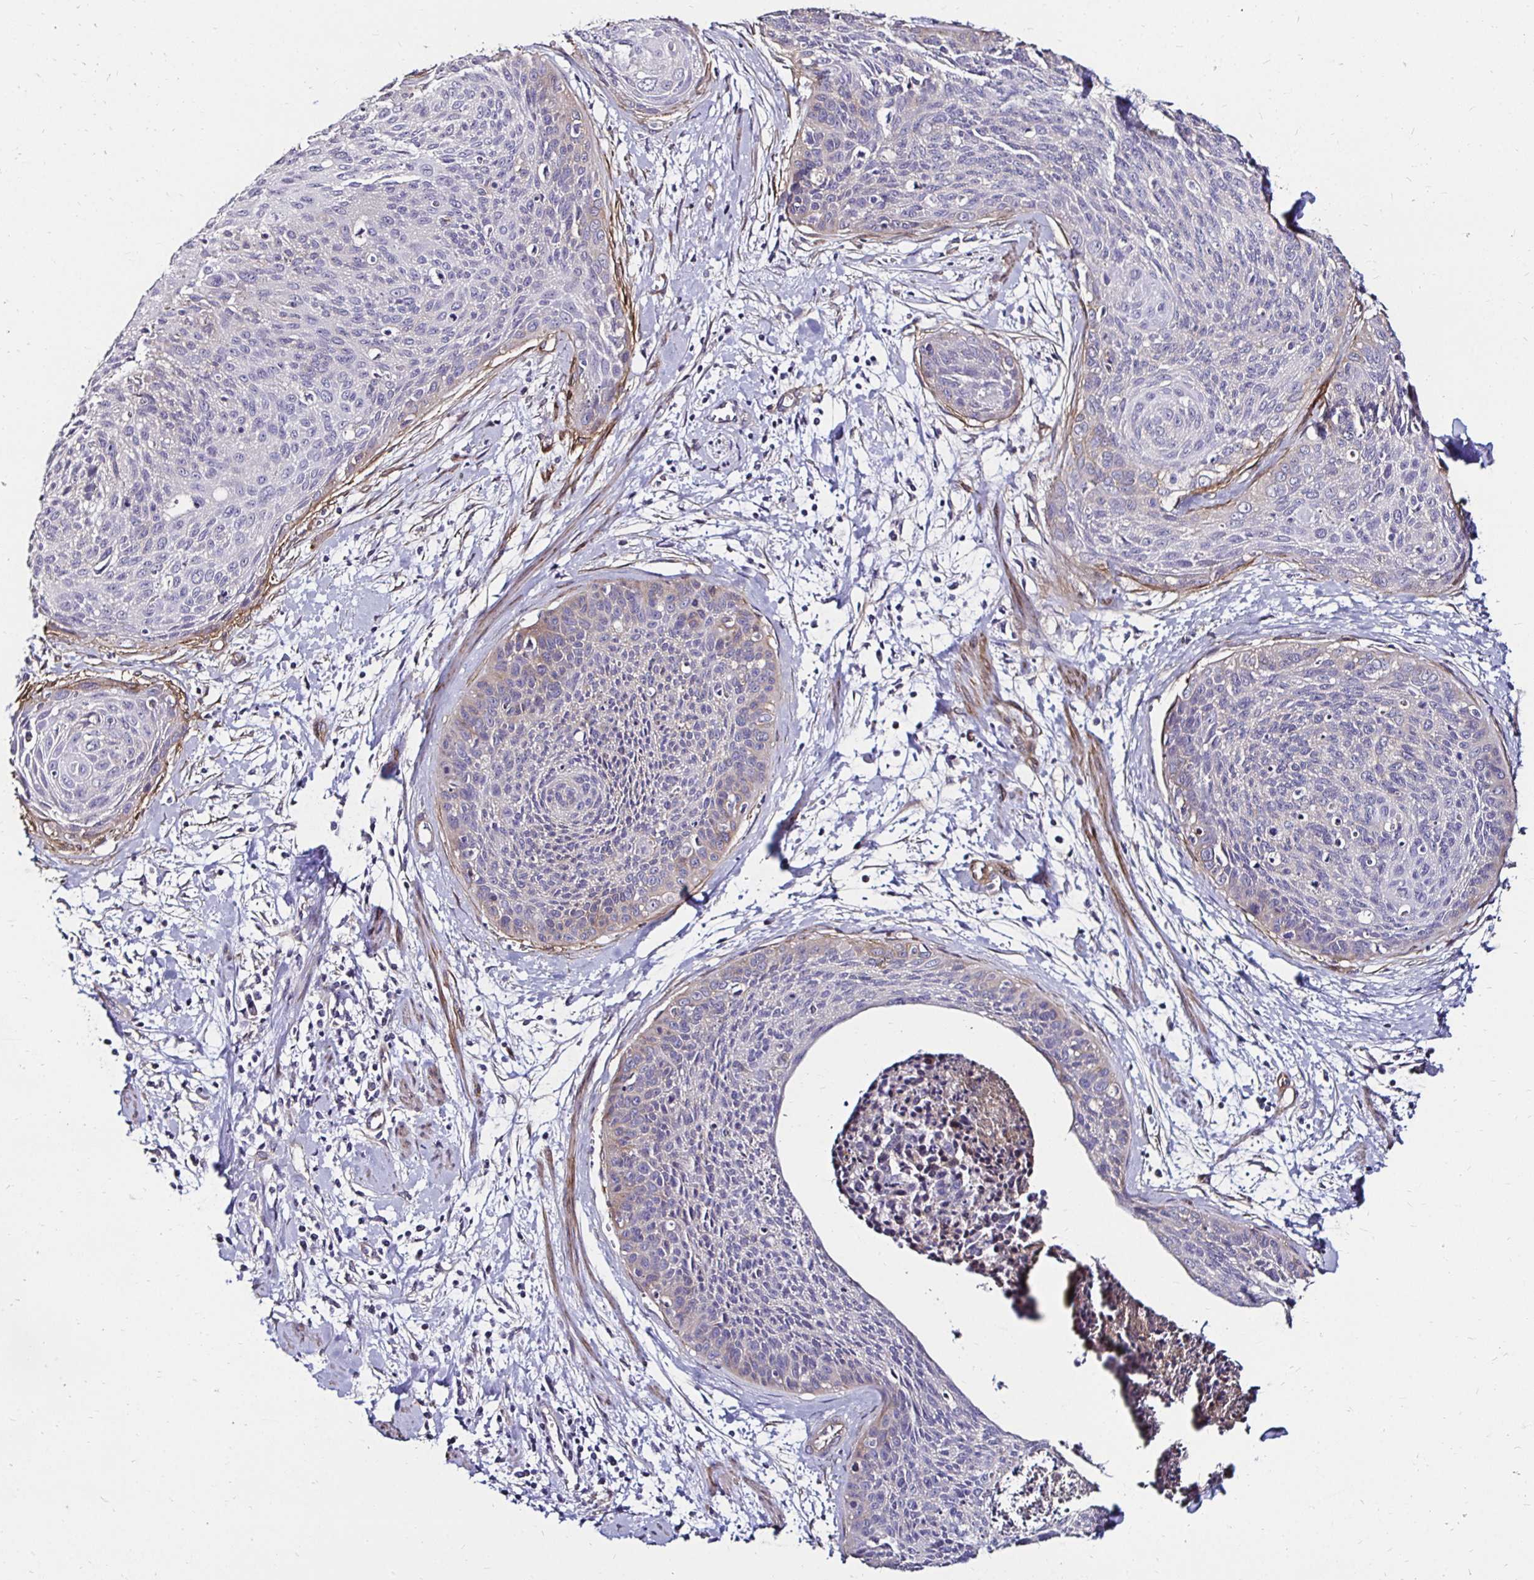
{"staining": {"intensity": "negative", "quantity": "none", "location": "none"}, "tissue": "cervical cancer", "cell_type": "Tumor cells", "image_type": "cancer", "snomed": [{"axis": "morphology", "description": "Squamous cell carcinoma, NOS"}, {"axis": "topography", "description": "Cervix"}], "caption": "Cervical squamous cell carcinoma was stained to show a protein in brown. There is no significant expression in tumor cells. (DAB (3,3'-diaminobenzidine) immunohistochemistry (IHC) visualized using brightfield microscopy, high magnification).", "gene": "ITGB1", "patient": {"sex": "female", "age": 55}}